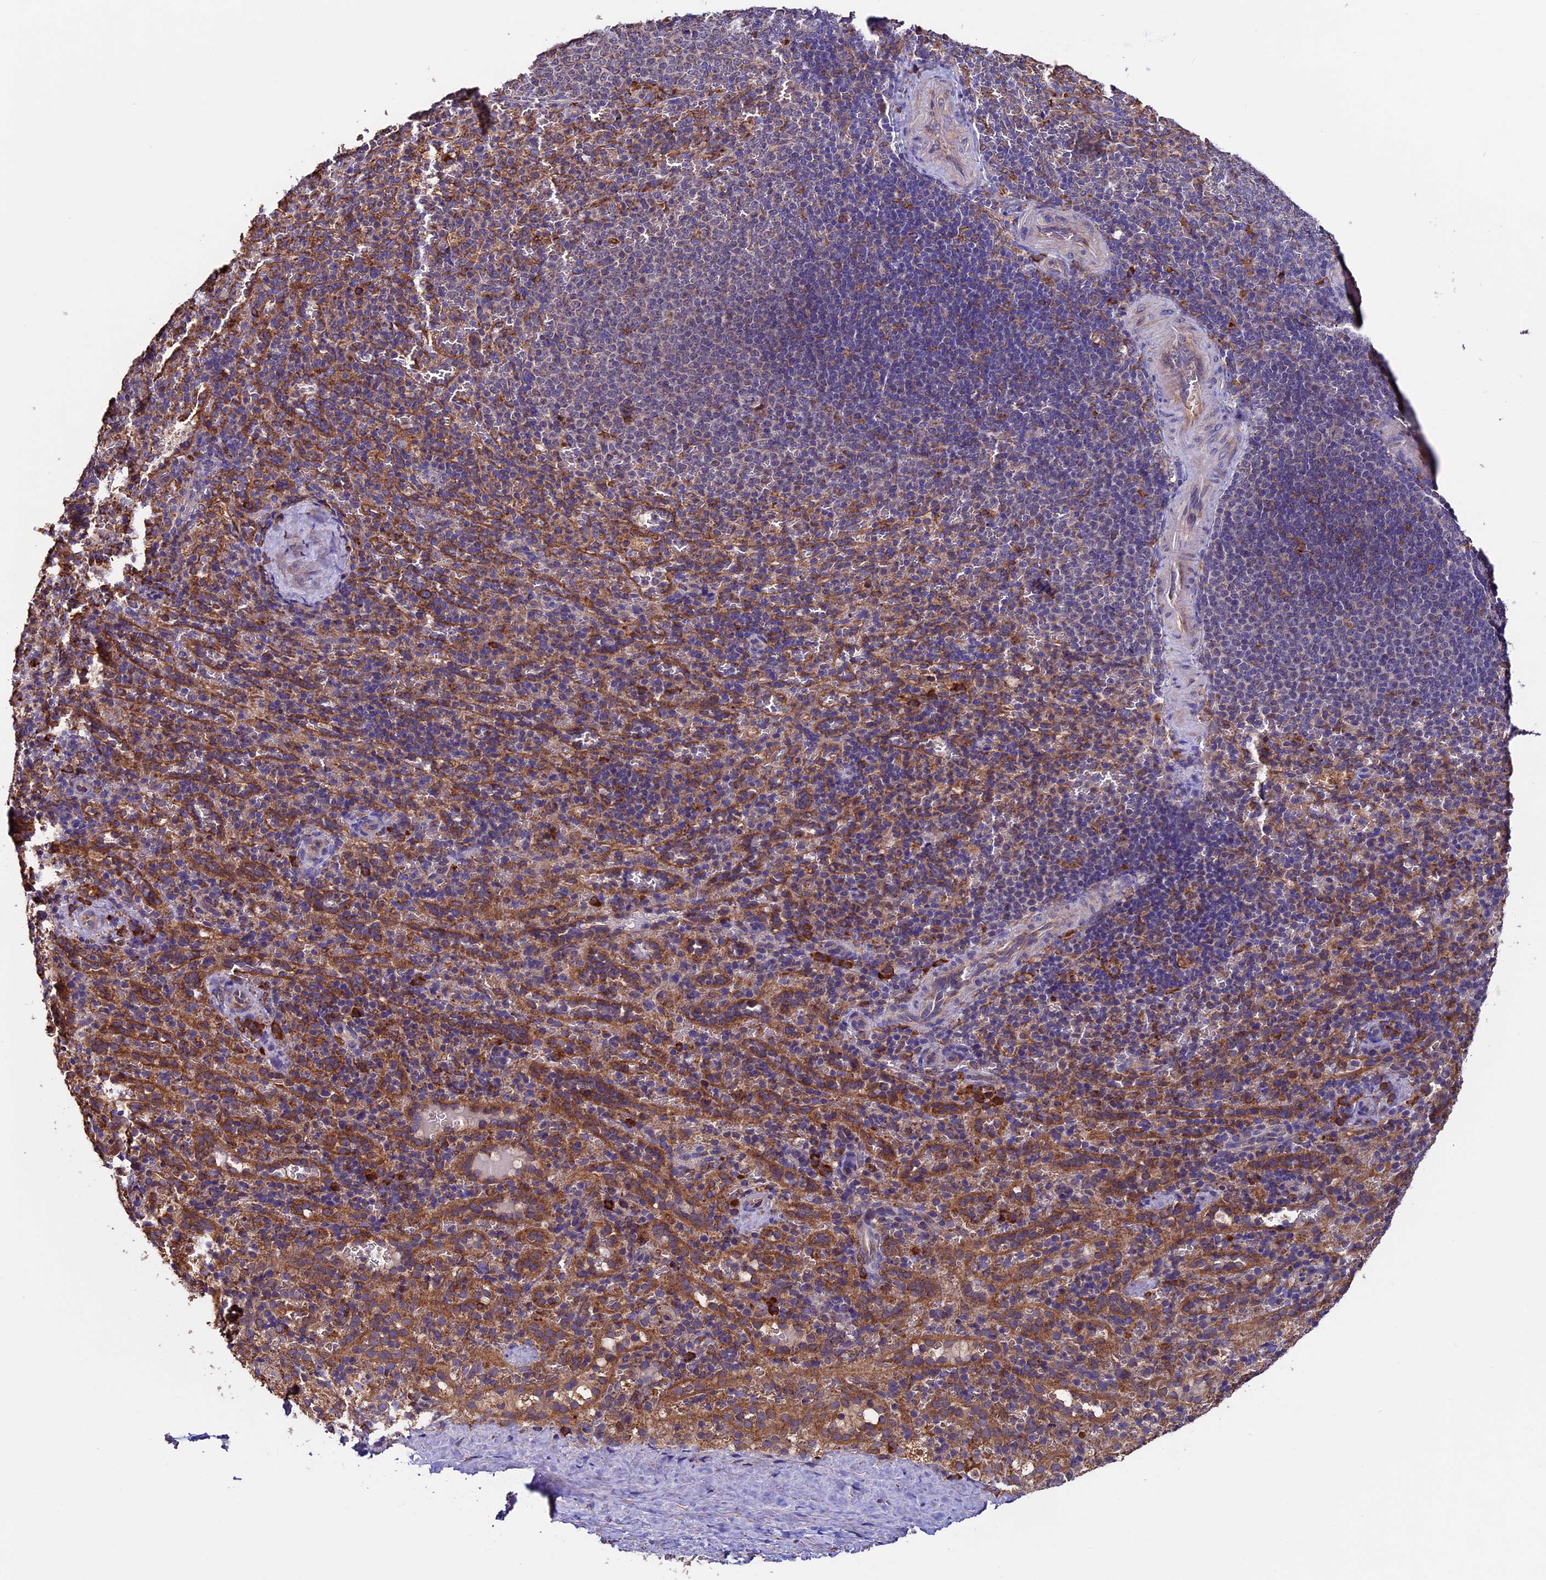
{"staining": {"intensity": "moderate", "quantity": "<25%", "location": "cytoplasmic/membranous"}, "tissue": "spleen", "cell_type": "Cells in red pulp", "image_type": "normal", "snomed": [{"axis": "morphology", "description": "Normal tissue, NOS"}, {"axis": "topography", "description": "Spleen"}], "caption": "Unremarkable spleen was stained to show a protein in brown. There is low levels of moderate cytoplasmic/membranous positivity in about <25% of cells in red pulp. The staining is performed using DAB brown chromogen to label protein expression. The nuclei are counter-stained blue using hematoxylin.", "gene": "BTBD3", "patient": {"sex": "female", "age": 21}}